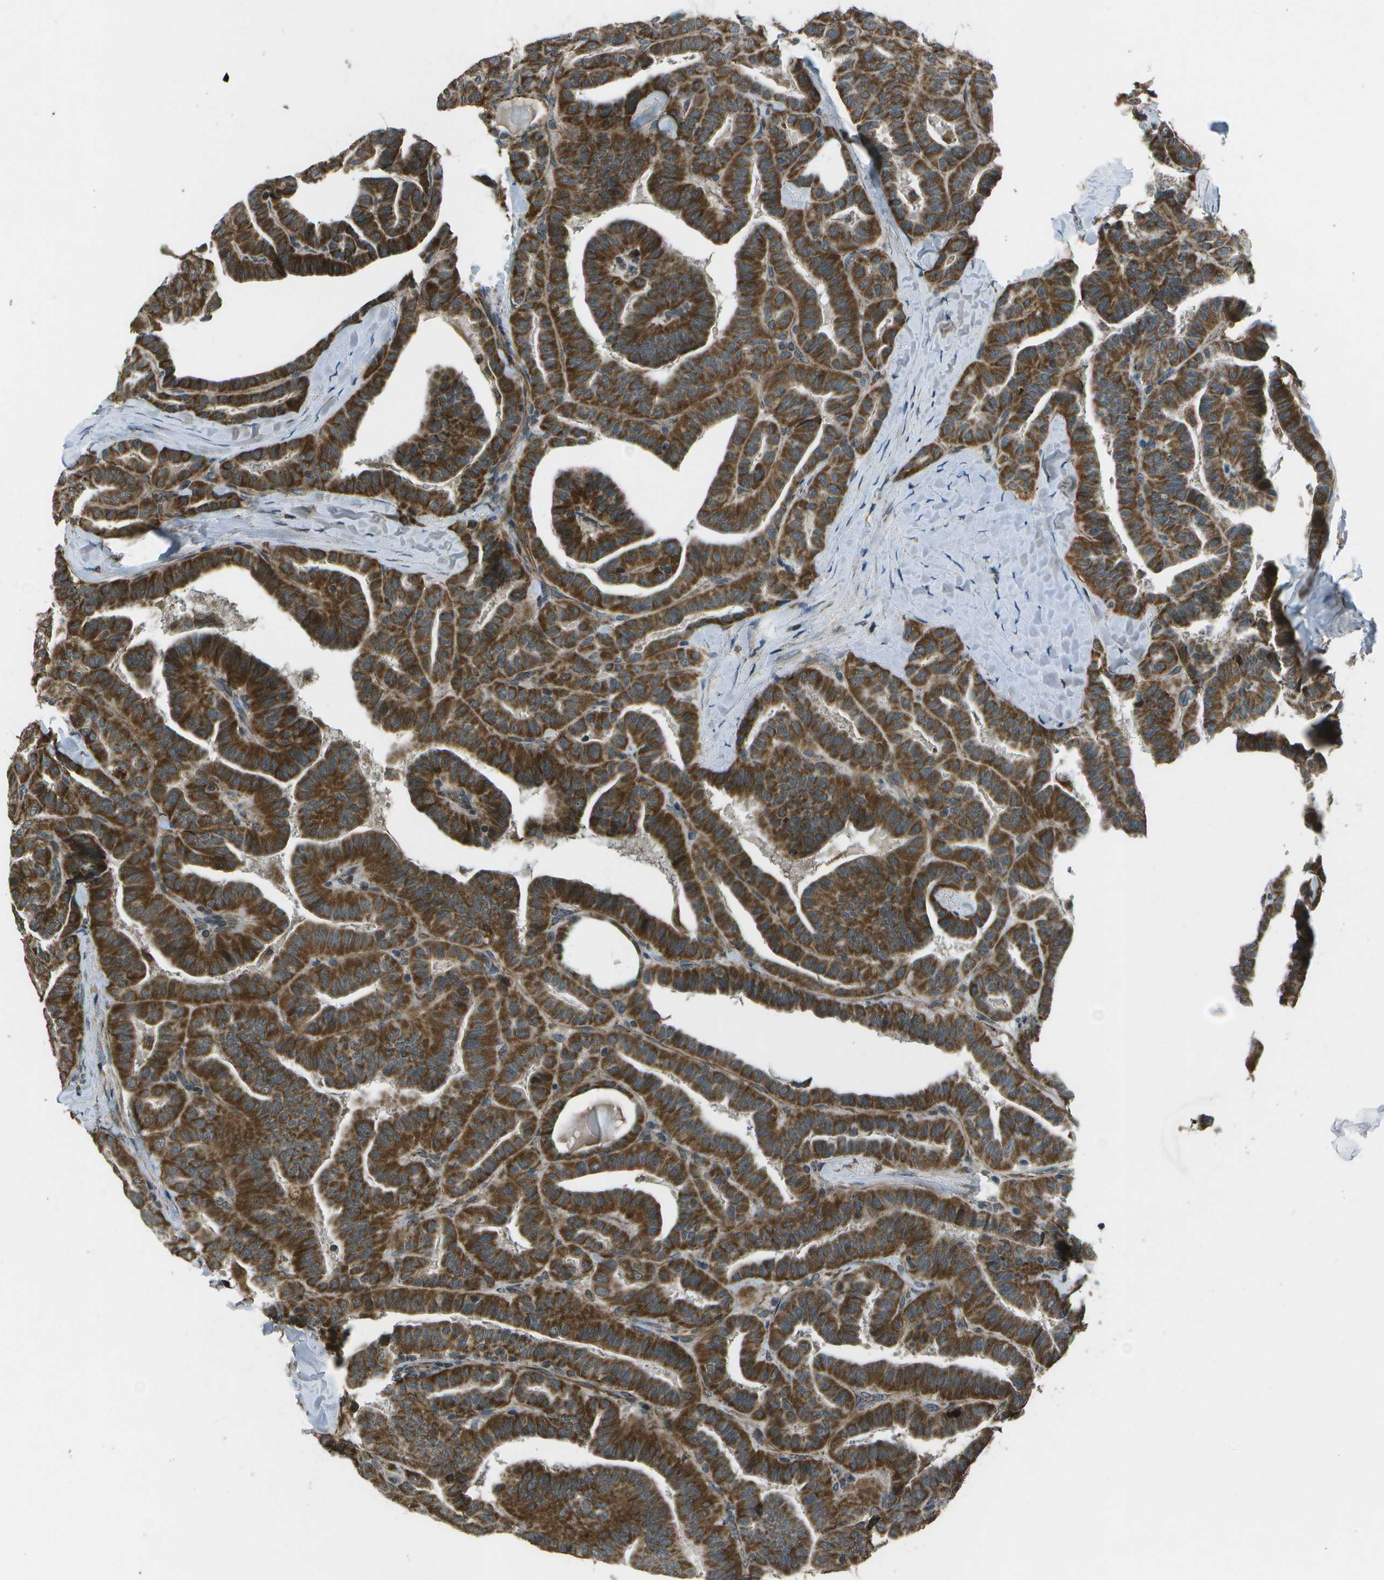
{"staining": {"intensity": "strong", "quantity": ">75%", "location": "cytoplasmic/membranous"}, "tissue": "thyroid cancer", "cell_type": "Tumor cells", "image_type": "cancer", "snomed": [{"axis": "morphology", "description": "Papillary adenocarcinoma, NOS"}, {"axis": "topography", "description": "Thyroid gland"}], "caption": "Immunohistochemistry photomicrograph of neoplastic tissue: thyroid cancer stained using immunohistochemistry (IHC) displays high levels of strong protein expression localized specifically in the cytoplasmic/membranous of tumor cells, appearing as a cytoplasmic/membranous brown color.", "gene": "EIF2AK1", "patient": {"sex": "male", "age": 77}}